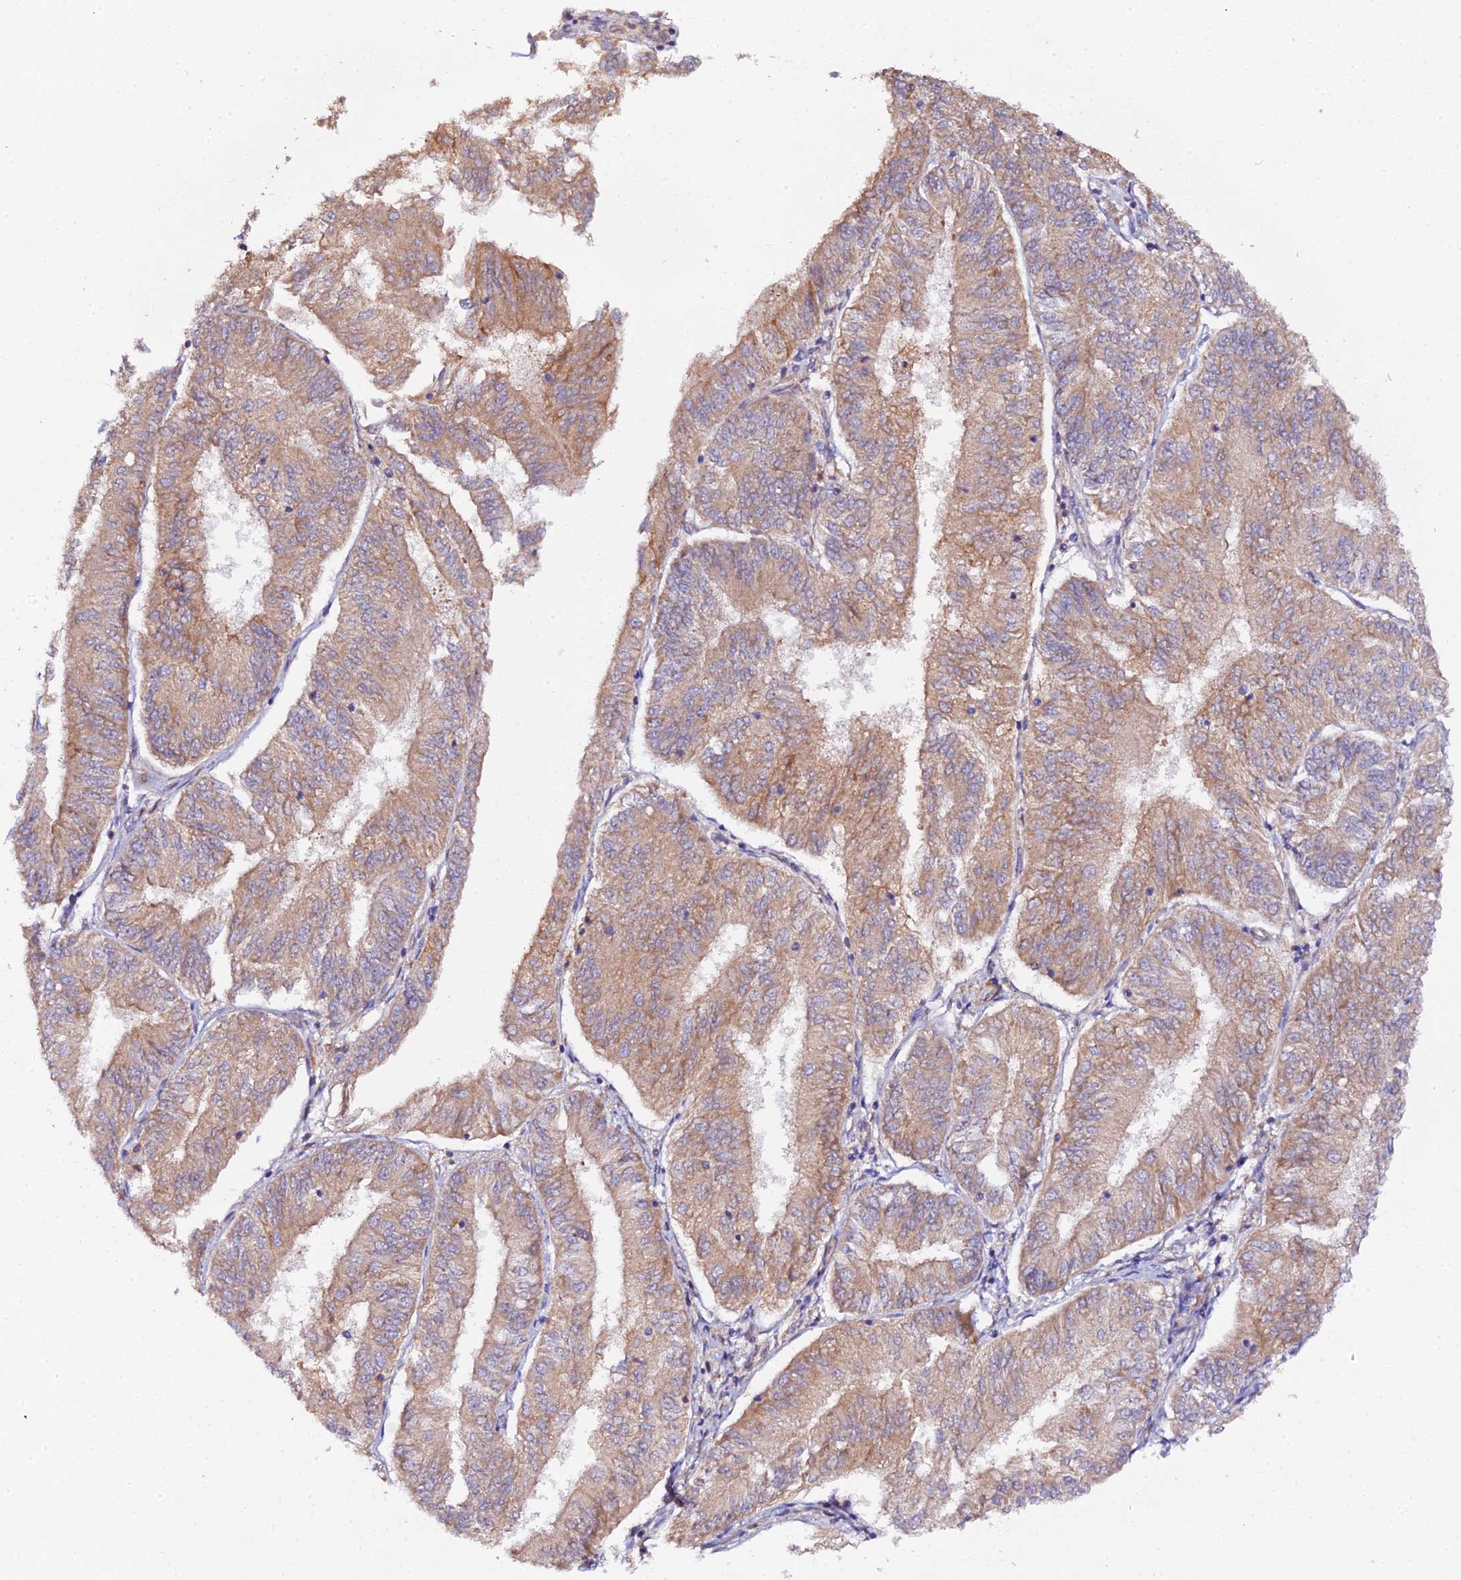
{"staining": {"intensity": "moderate", "quantity": ">75%", "location": "cytoplasmic/membranous"}, "tissue": "endometrial cancer", "cell_type": "Tumor cells", "image_type": "cancer", "snomed": [{"axis": "morphology", "description": "Adenocarcinoma, NOS"}, {"axis": "topography", "description": "Endometrium"}], "caption": "A micrograph showing moderate cytoplasmic/membranous staining in about >75% of tumor cells in adenocarcinoma (endometrial), as visualized by brown immunohistochemical staining.", "gene": "TRIM26", "patient": {"sex": "female", "age": 58}}